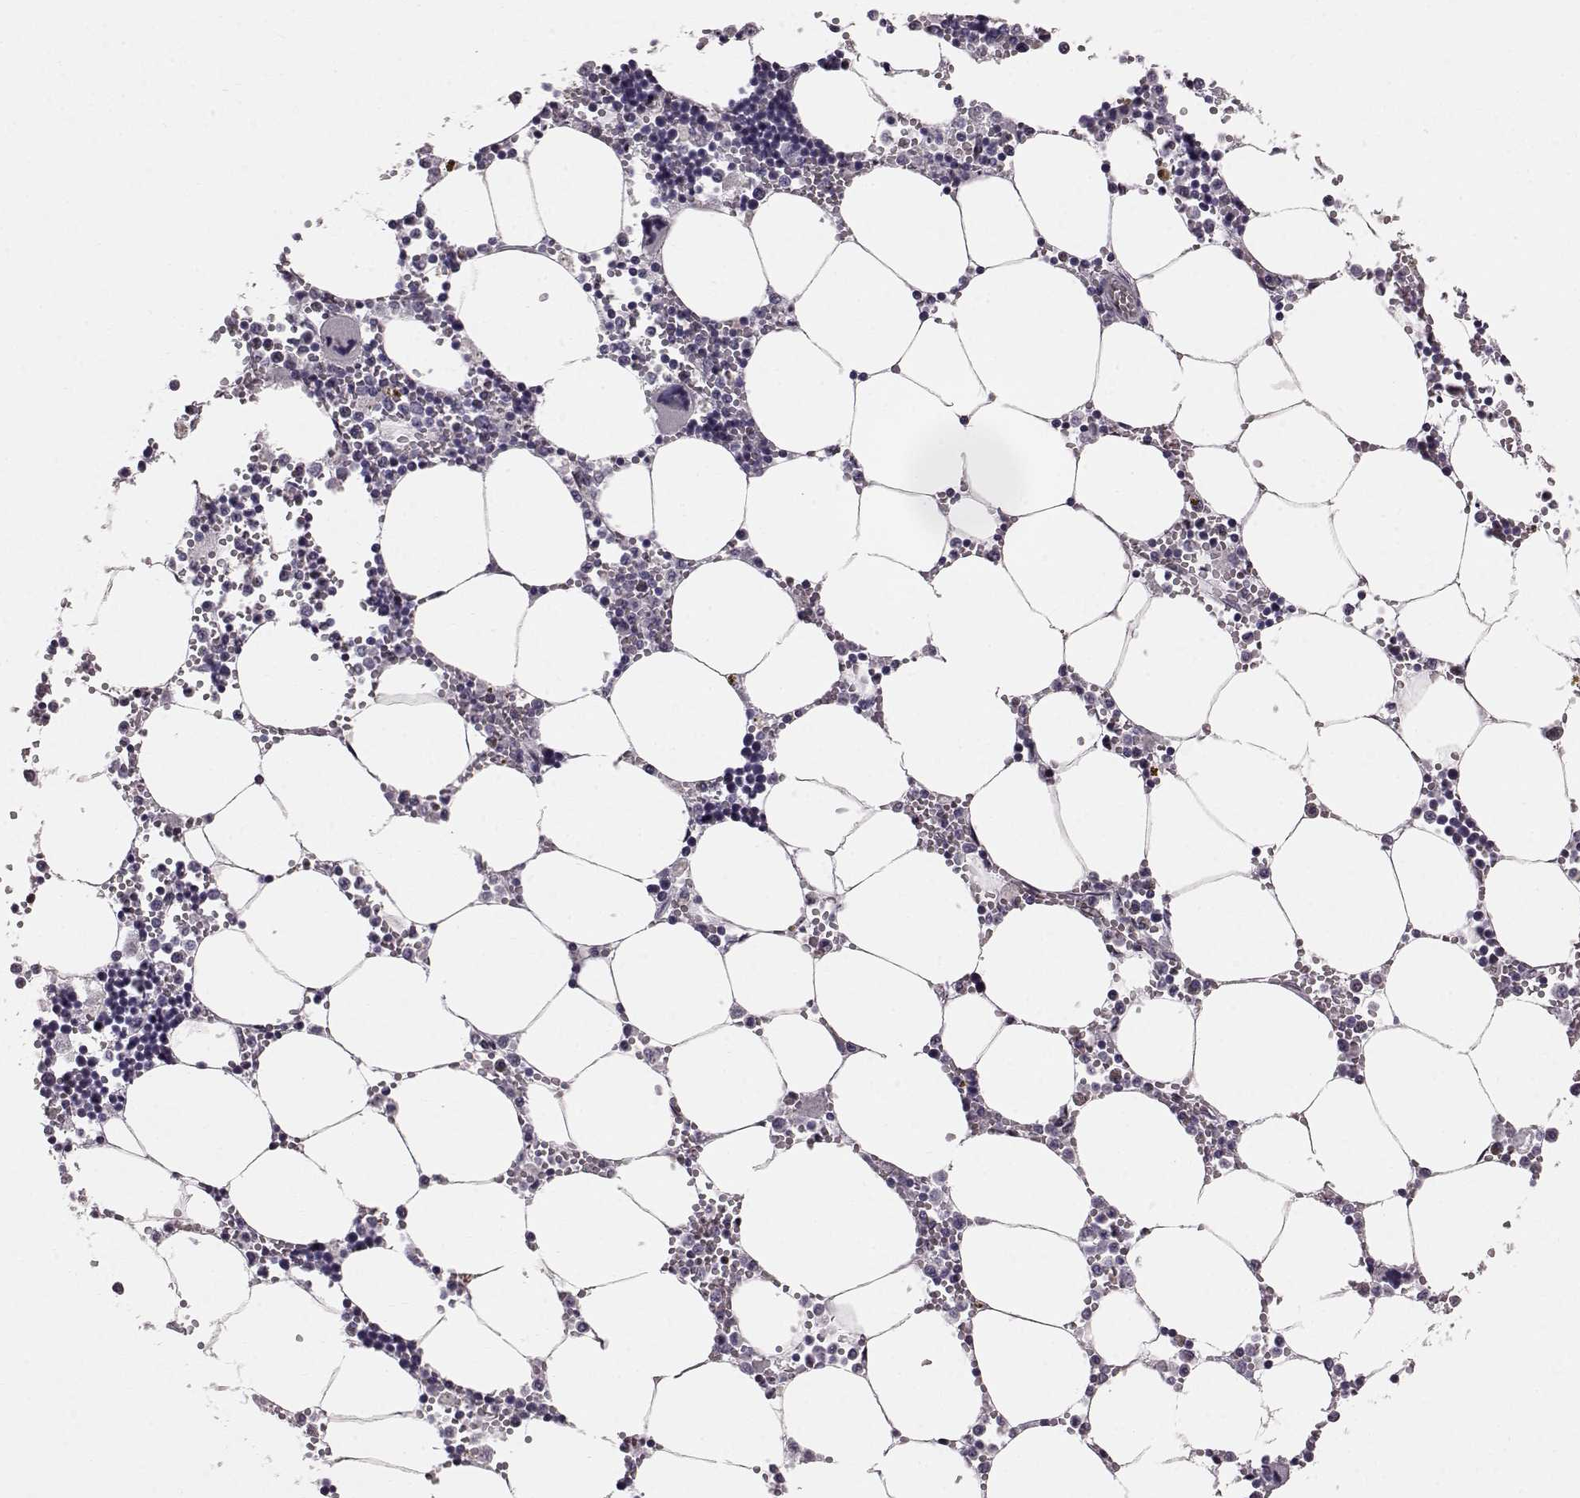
{"staining": {"intensity": "negative", "quantity": "none", "location": "none"}, "tissue": "bone marrow", "cell_type": "Hematopoietic cells", "image_type": "normal", "snomed": [{"axis": "morphology", "description": "Normal tissue, NOS"}, {"axis": "topography", "description": "Bone marrow"}], "caption": "Image shows no significant protein expression in hematopoietic cells of normal bone marrow. The staining was performed using DAB (3,3'-diaminobenzidine) to visualize the protein expression in brown, while the nuclei were stained in blue with hematoxylin (Magnification: 20x).", "gene": "TCHHL1", "patient": {"sex": "male", "age": 54}}